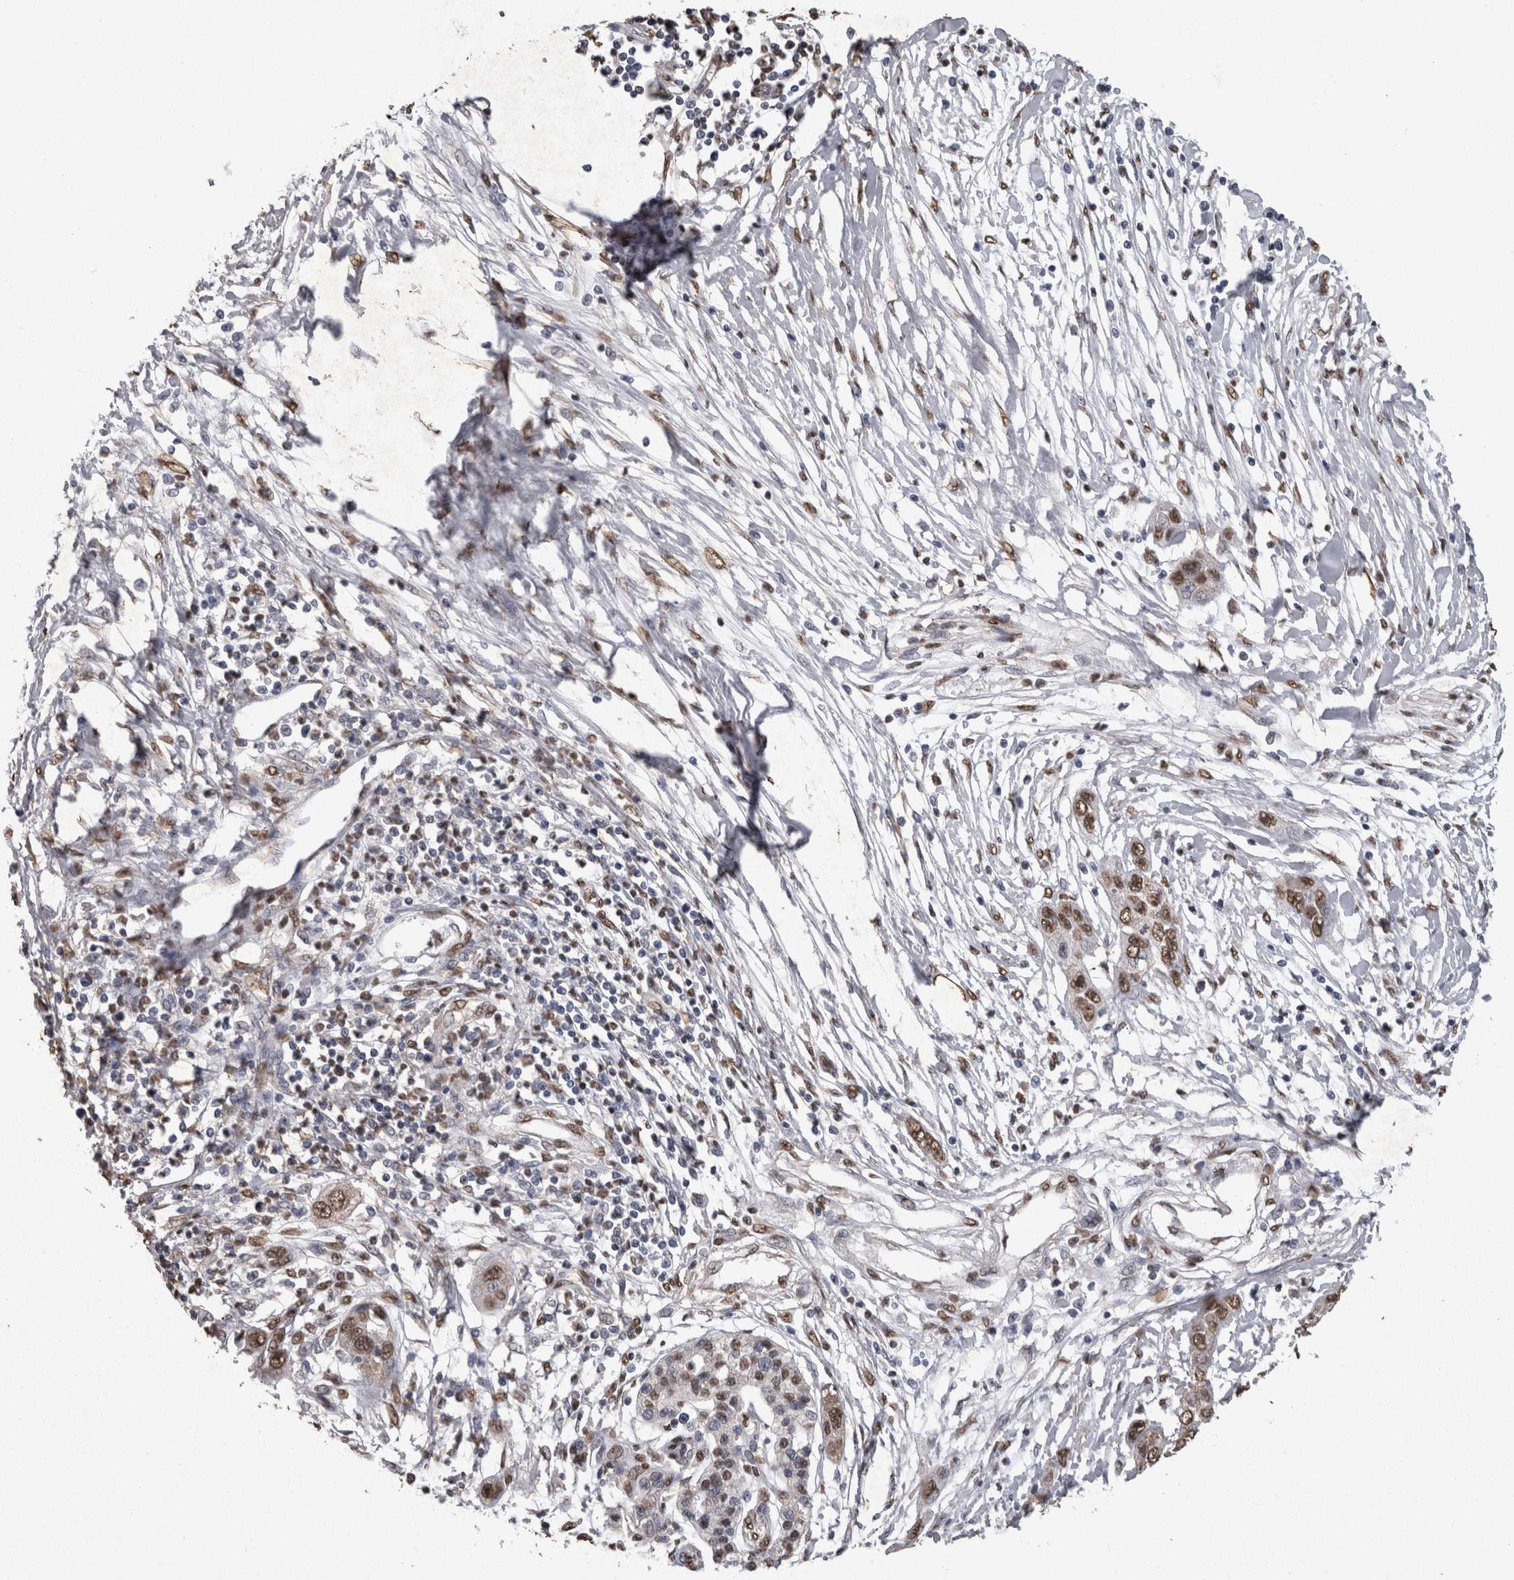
{"staining": {"intensity": "moderate", "quantity": ">75%", "location": "nuclear"}, "tissue": "pancreatic cancer", "cell_type": "Tumor cells", "image_type": "cancer", "snomed": [{"axis": "morphology", "description": "Adenocarcinoma, NOS"}, {"axis": "topography", "description": "Pancreas"}], "caption": "This histopathology image demonstrates IHC staining of human adenocarcinoma (pancreatic), with medium moderate nuclear staining in approximately >75% of tumor cells.", "gene": "SMAD7", "patient": {"sex": "female", "age": 70}}